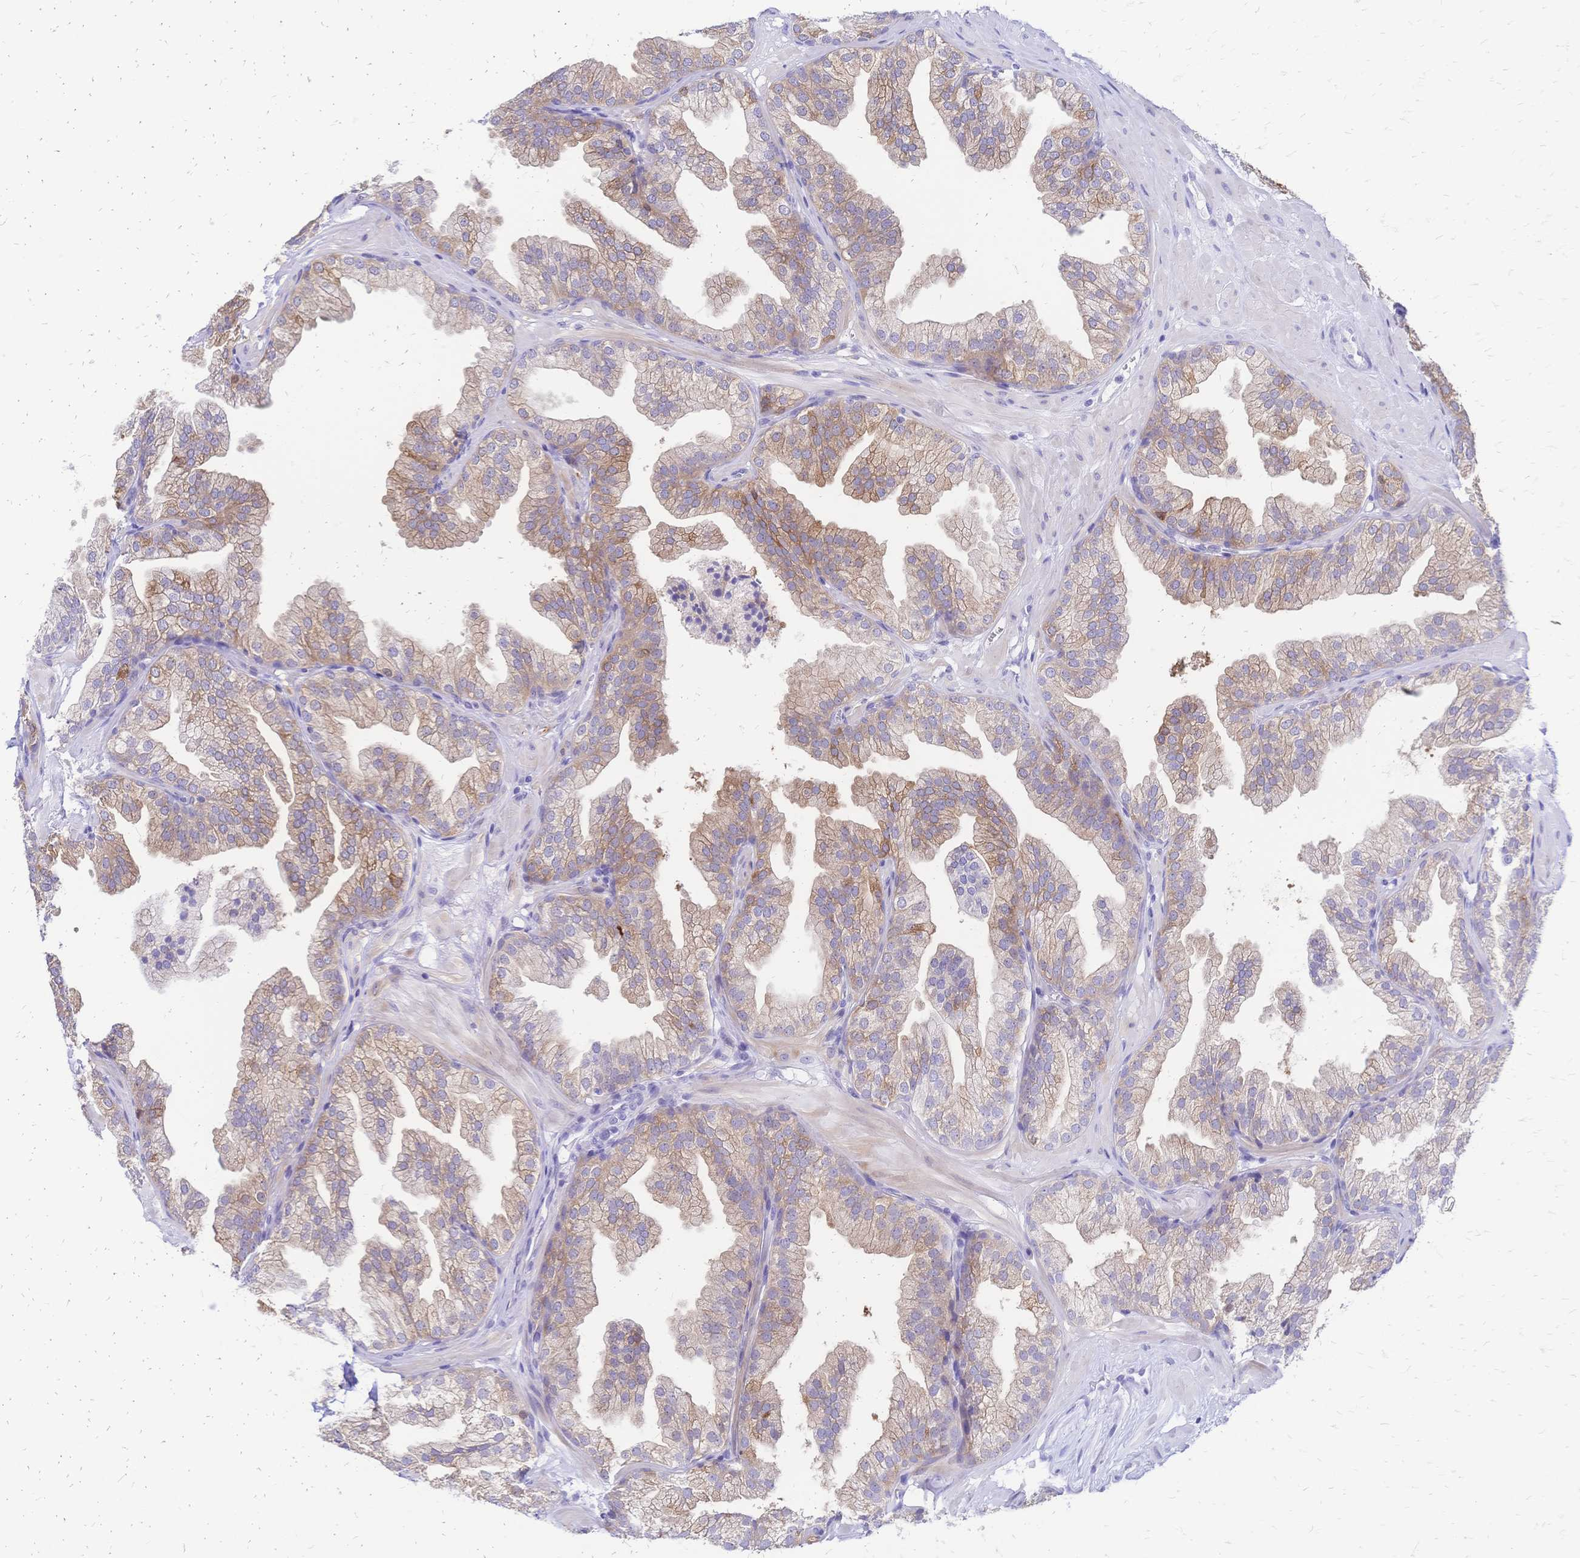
{"staining": {"intensity": "moderate", "quantity": "25%-75%", "location": "cytoplasmic/membranous"}, "tissue": "prostate", "cell_type": "Glandular cells", "image_type": "normal", "snomed": [{"axis": "morphology", "description": "Normal tissue, NOS"}, {"axis": "topography", "description": "Prostate"}], "caption": "High-power microscopy captured an IHC image of benign prostate, revealing moderate cytoplasmic/membranous expression in approximately 25%-75% of glandular cells.", "gene": "GRB7", "patient": {"sex": "male", "age": 37}}